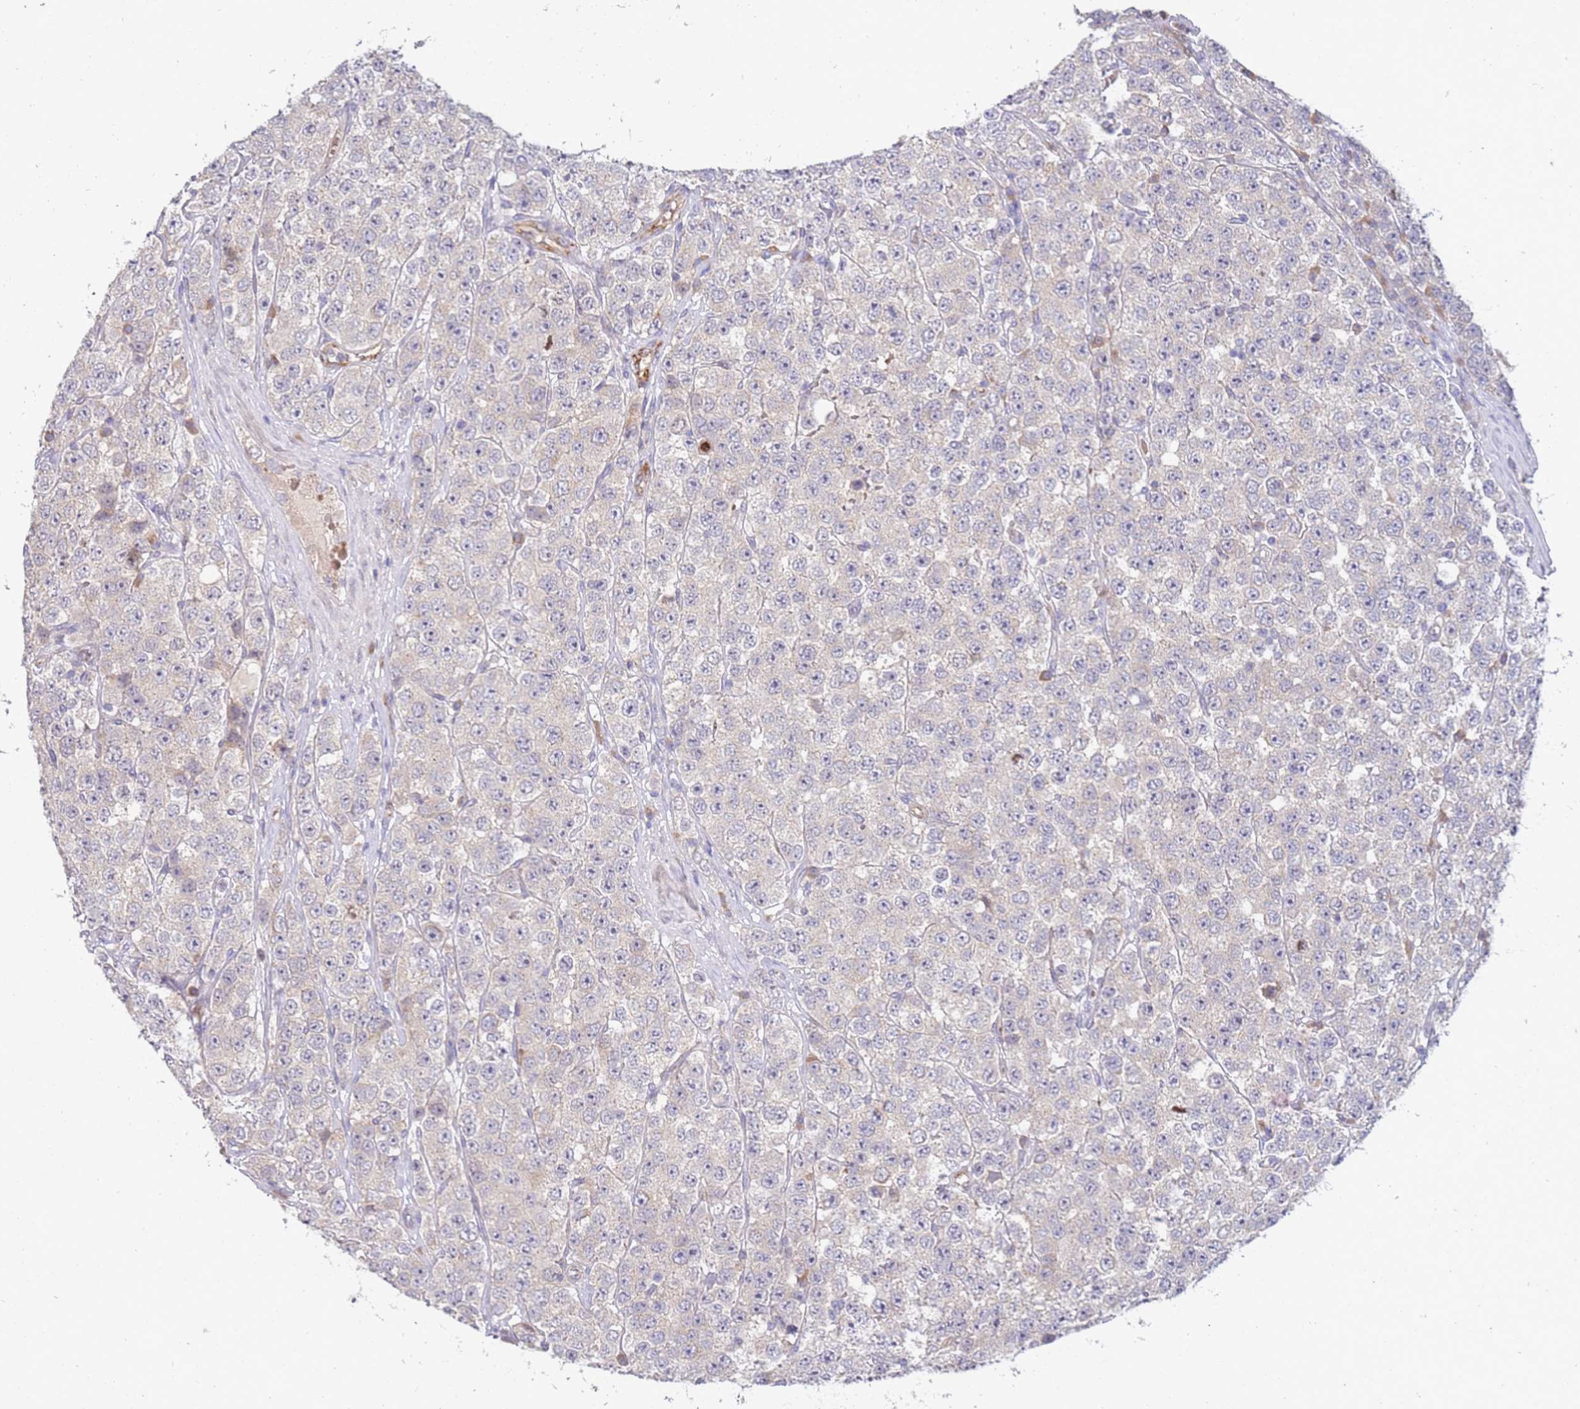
{"staining": {"intensity": "negative", "quantity": "none", "location": "none"}, "tissue": "testis cancer", "cell_type": "Tumor cells", "image_type": "cancer", "snomed": [{"axis": "morphology", "description": "Seminoma, NOS"}, {"axis": "topography", "description": "Testis"}], "caption": "DAB (3,3'-diaminobenzidine) immunohistochemical staining of human testis seminoma shows no significant staining in tumor cells.", "gene": "NMUR2", "patient": {"sex": "male", "age": 28}}